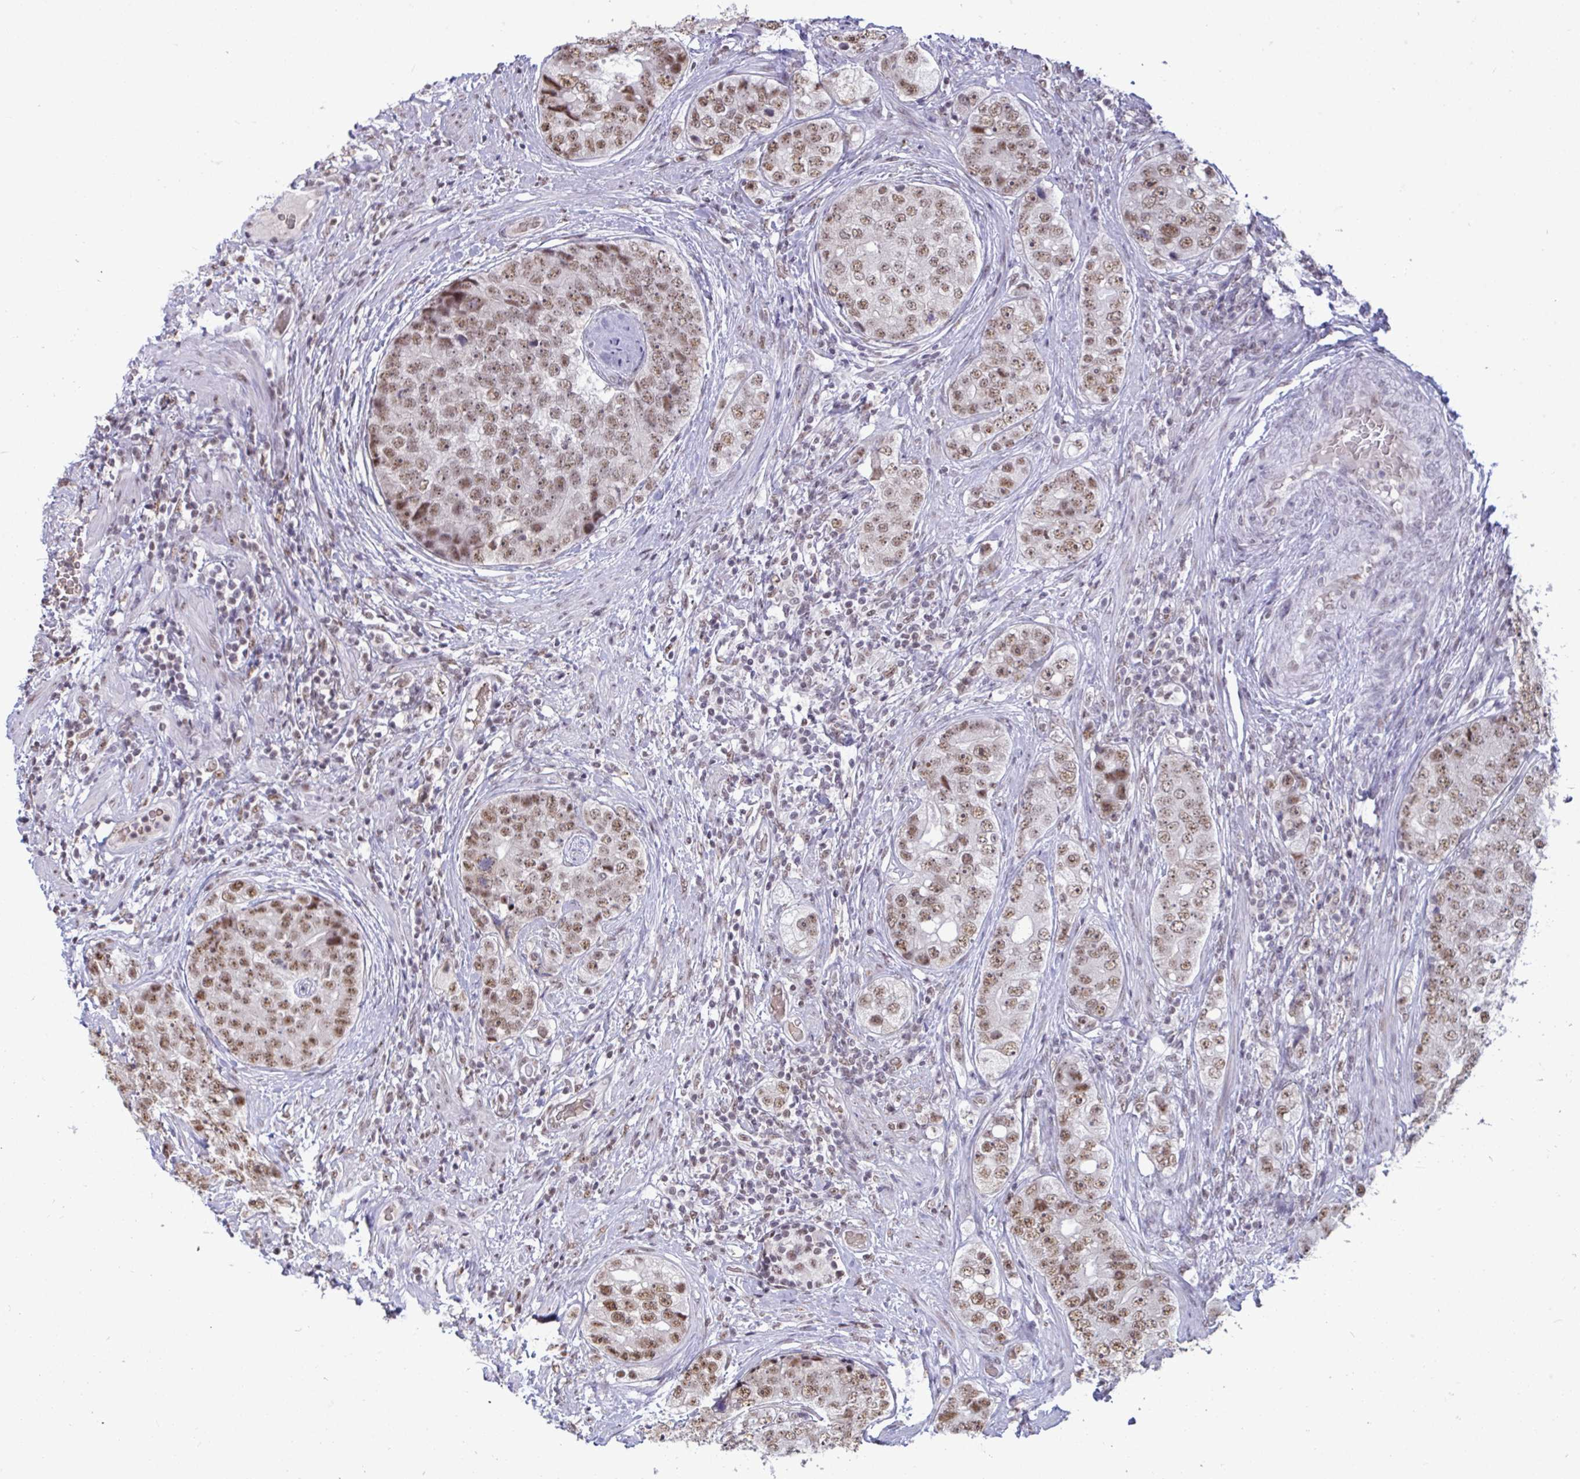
{"staining": {"intensity": "moderate", "quantity": ">75%", "location": "nuclear"}, "tissue": "prostate cancer", "cell_type": "Tumor cells", "image_type": "cancer", "snomed": [{"axis": "morphology", "description": "Adenocarcinoma, High grade"}, {"axis": "topography", "description": "Prostate"}], "caption": "This is an image of immunohistochemistry (IHC) staining of prostate high-grade adenocarcinoma, which shows moderate staining in the nuclear of tumor cells.", "gene": "PUF60", "patient": {"sex": "male", "age": 60}}